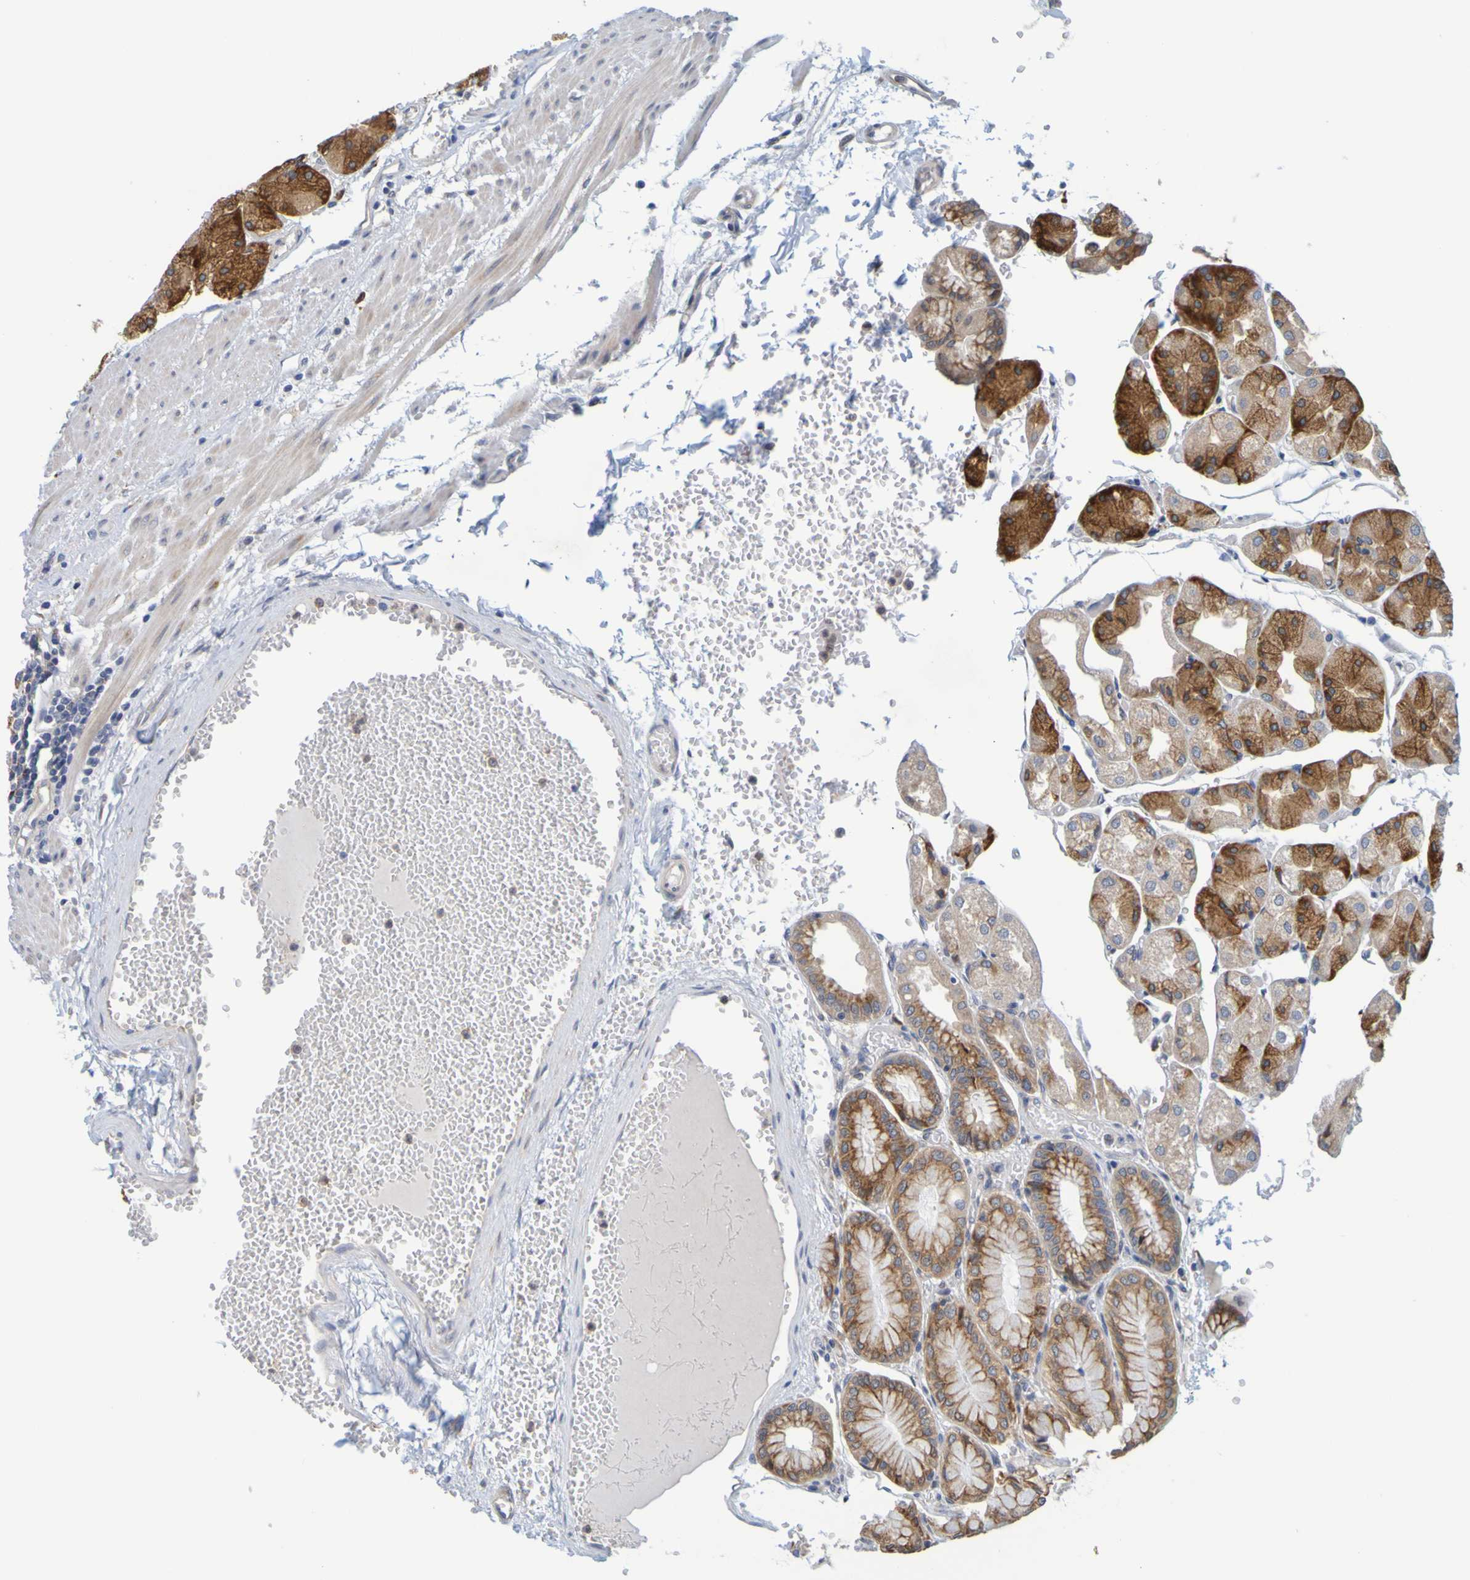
{"staining": {"intensity": "moderate", "quantity": "25%-75%", "location": "cytoplasmic/membranous"}, "tissue": "stomach", "cell_type": "Glandular cells", "image_type": "normal", "snomed": [{"axis": "morphology", "description": "Normal tissue, NOS"}, {"axis": "topography", "description": "Stomach, upper"}], "caption": "IHC photomicrograph of benign stomach stained for a protein (brown), which reveals medium levels of moderate cytoplasmic/membranous staining in approximately 25%-75% of glandular cells.", "gene": "SIL1", "patient": {"sex": "male", "age": 72}}